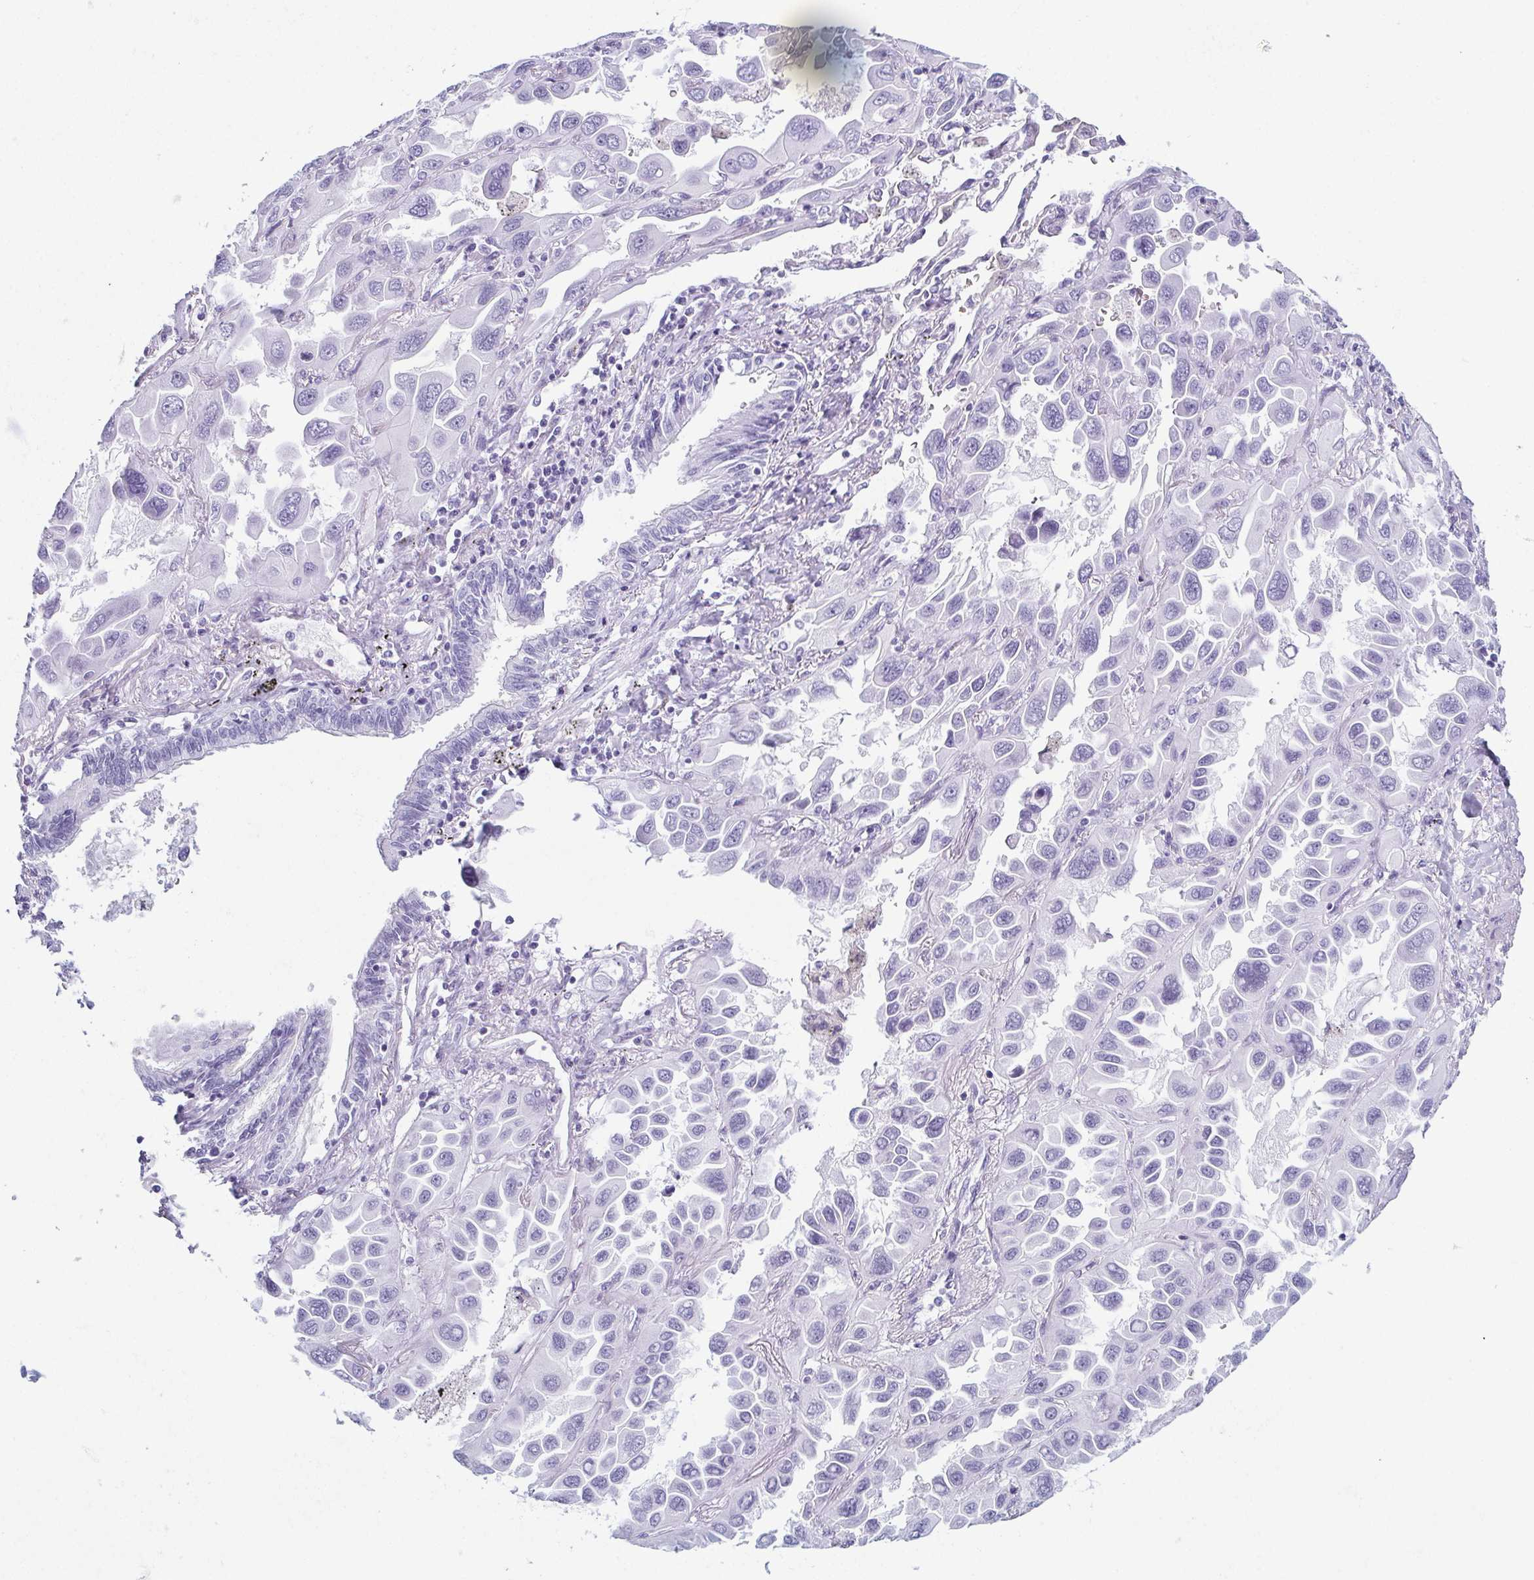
{"staining": {"intensity": "negative", "quantity": "none", "location": "none"}, "tissue": "lung cancer", "cell_type": "Tumor cells", "image_type": "cancer", "snomed": [{"axis": "morphology", "description": "Adenocarcinoma, NOS"}, {"axis": "topography", "description": "Lung"}], "caption": "A histopathology image of lung adenocarcinoma stained for a protein displays no brown staining in tumor cells. The staining was performed using DAB (3,3'-diaminobenzidine) to visualize the protein expression in brown, while the nuclei were stained in blue with hematoxylin (Magnification: 20x).", "gene": "ENKUR", "patient": {"sex": "male", "age": 64}}